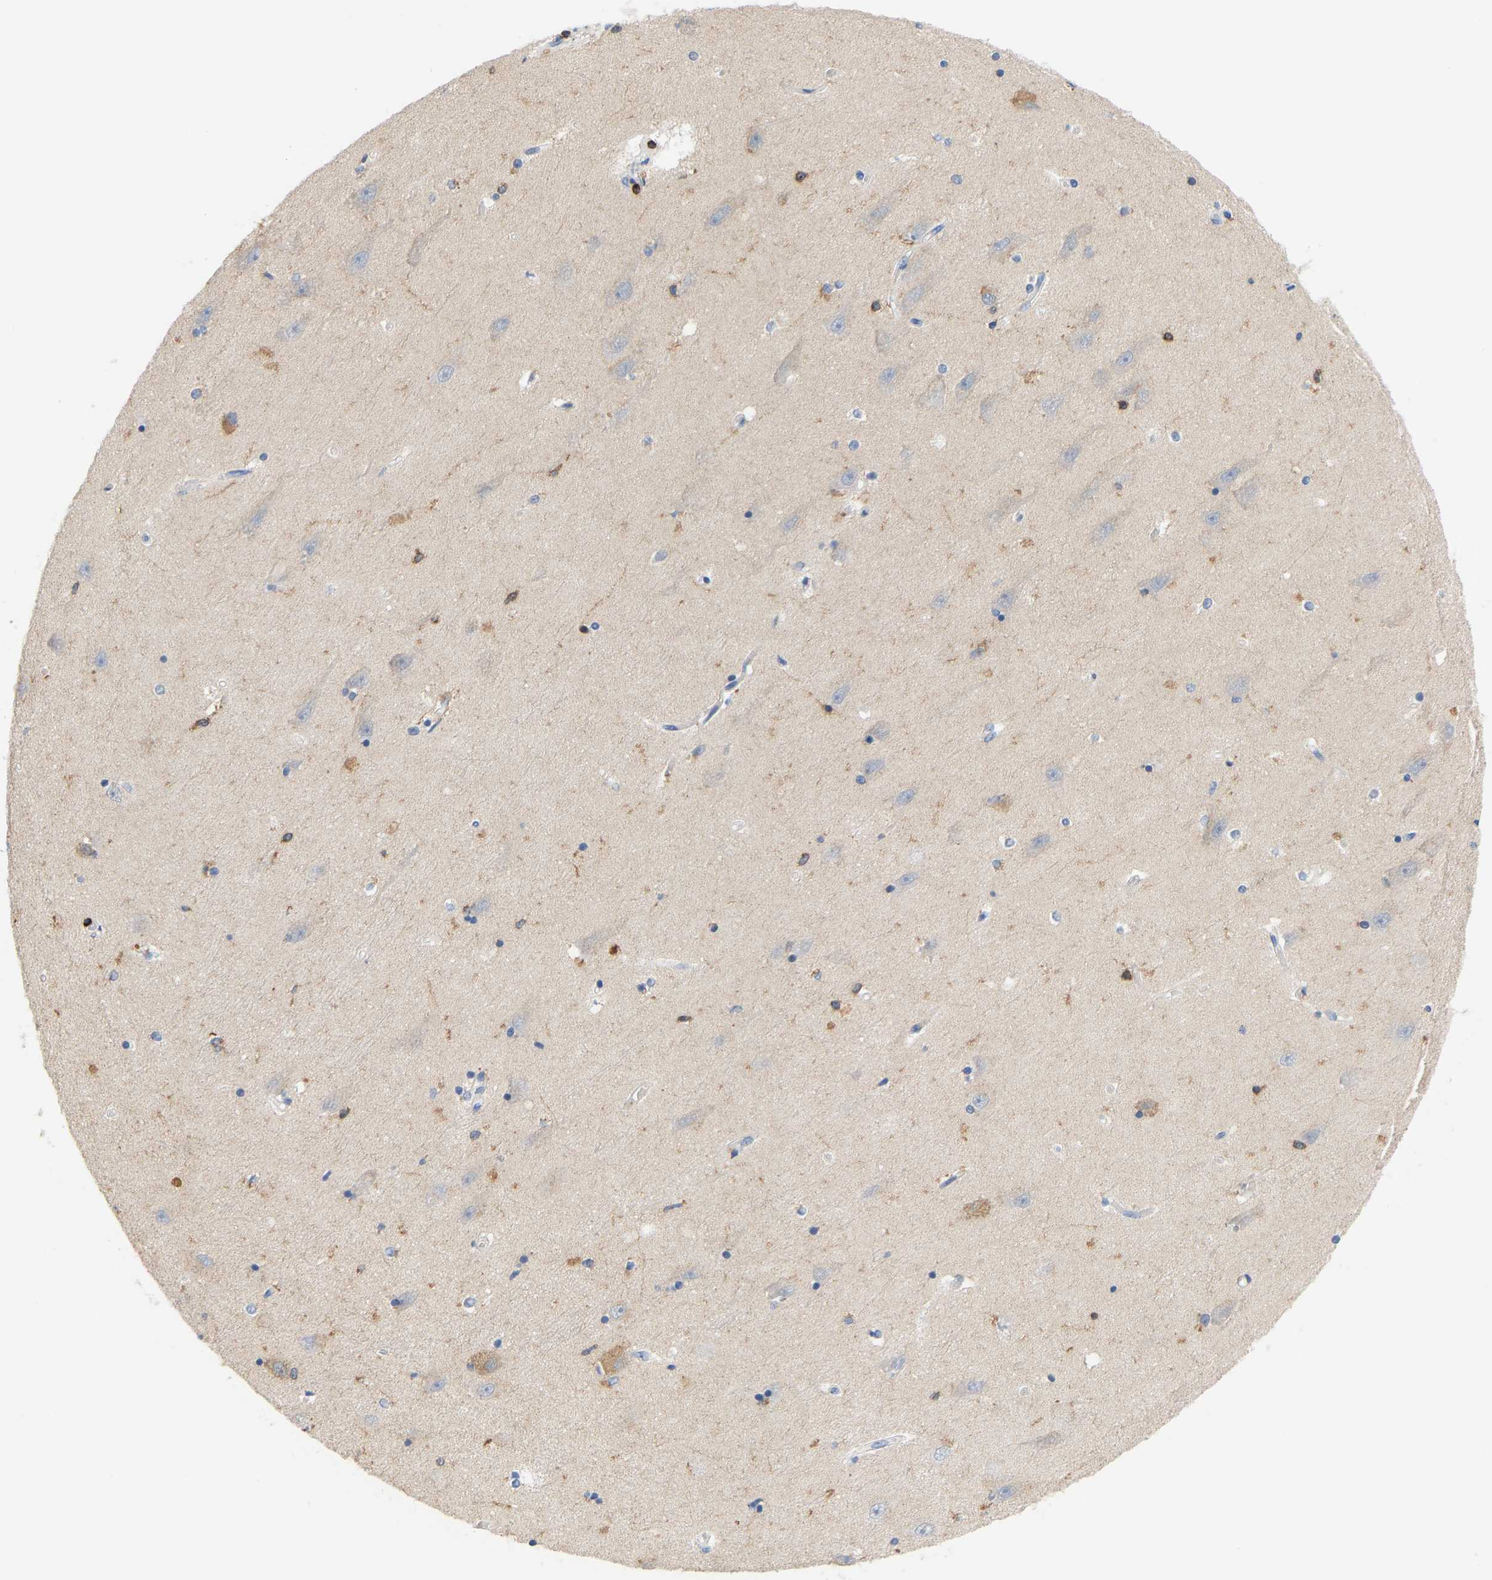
{"staining": {"intensity": "negative", "quantity": "none", "location": "none"}, "tissue": "hippocampus", "cell_type": "Glial cells", "image_type": "normal", "snomed": [{"axis": "morphology", "description": "Normal tissue, NOS"}, {"axis": "topography", "description": "Hippocampus"}], "caption": "The immunohistochemistry (IHC) image has no significant positivity in glial cells of hippocampus. The staining was performed using DAB to visualize the protein expression in brown, while the nuclei were stained in blue with hematoxylin (Magnification: 20x).", "gene": "EVL", "patient": {"sex": "male", "age": 45}}